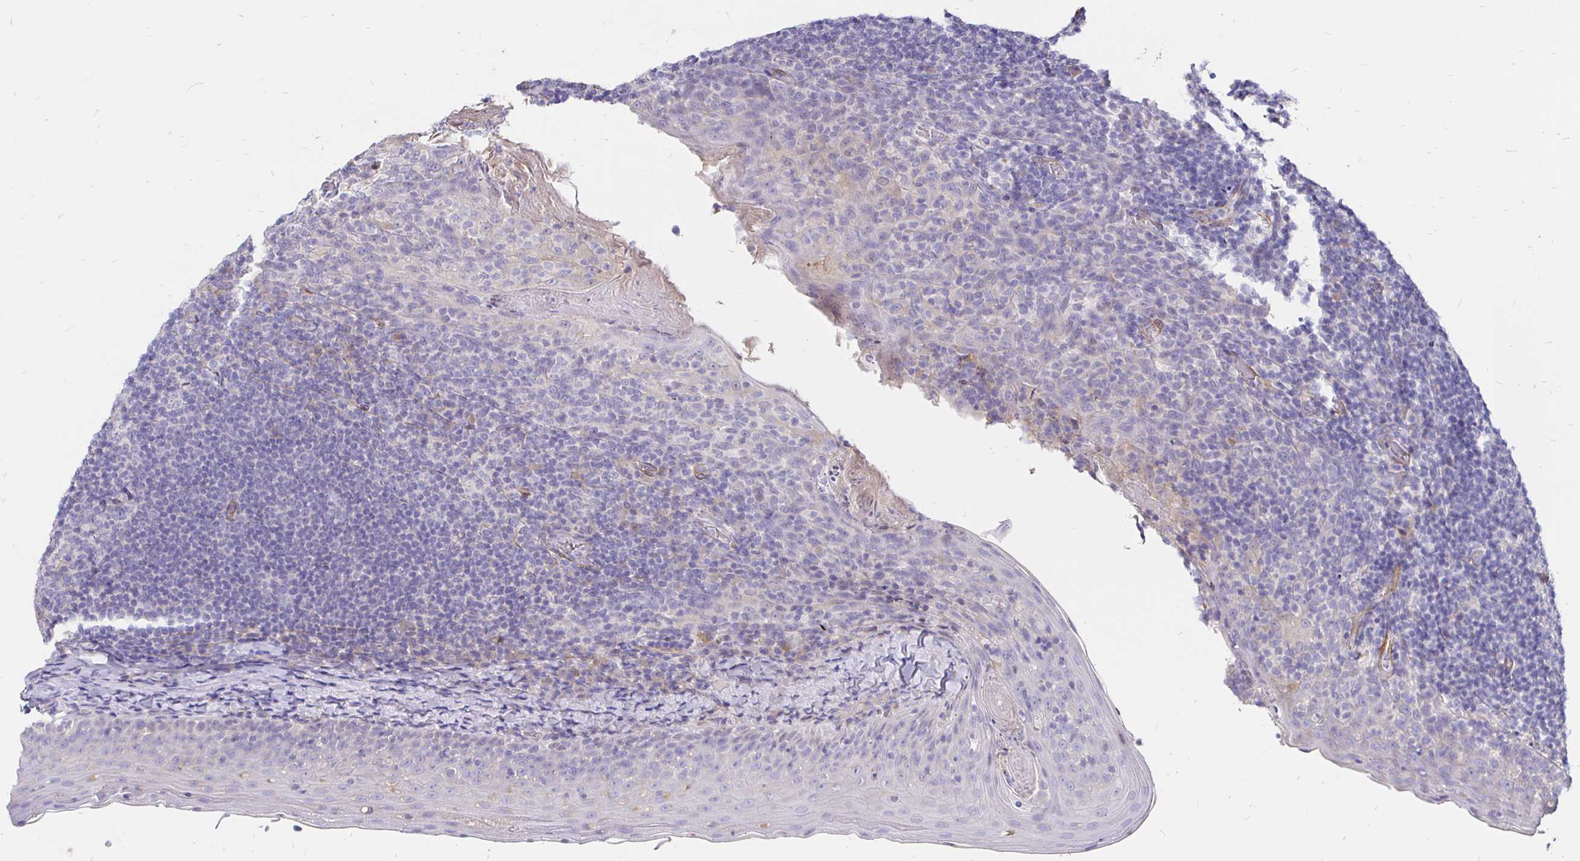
{"staining": {"intensity": "weak", "quantity": "<25%", "location": "cytoplasmic/membranous"}, "tissue": "tonsil", "cell_type": "Germinal center cells", "image_type": "normal", "snomed": [{"axis": "morphology", "description": "Normal tissue, NOS"}, {"axis": "topography", "description": "Tonsil"}], "caption": "A micrograph of tonsil stained for a protein demonstrates no brown staining in germinal center cells. The staining is performed using DAB (3,3'-diaminobenzidine) brown chromogen with nuclei counter-stained in using hematoxylin.", "gene": "PALM2AKAP2", "patient": {"sex": "female", "age": 10}}